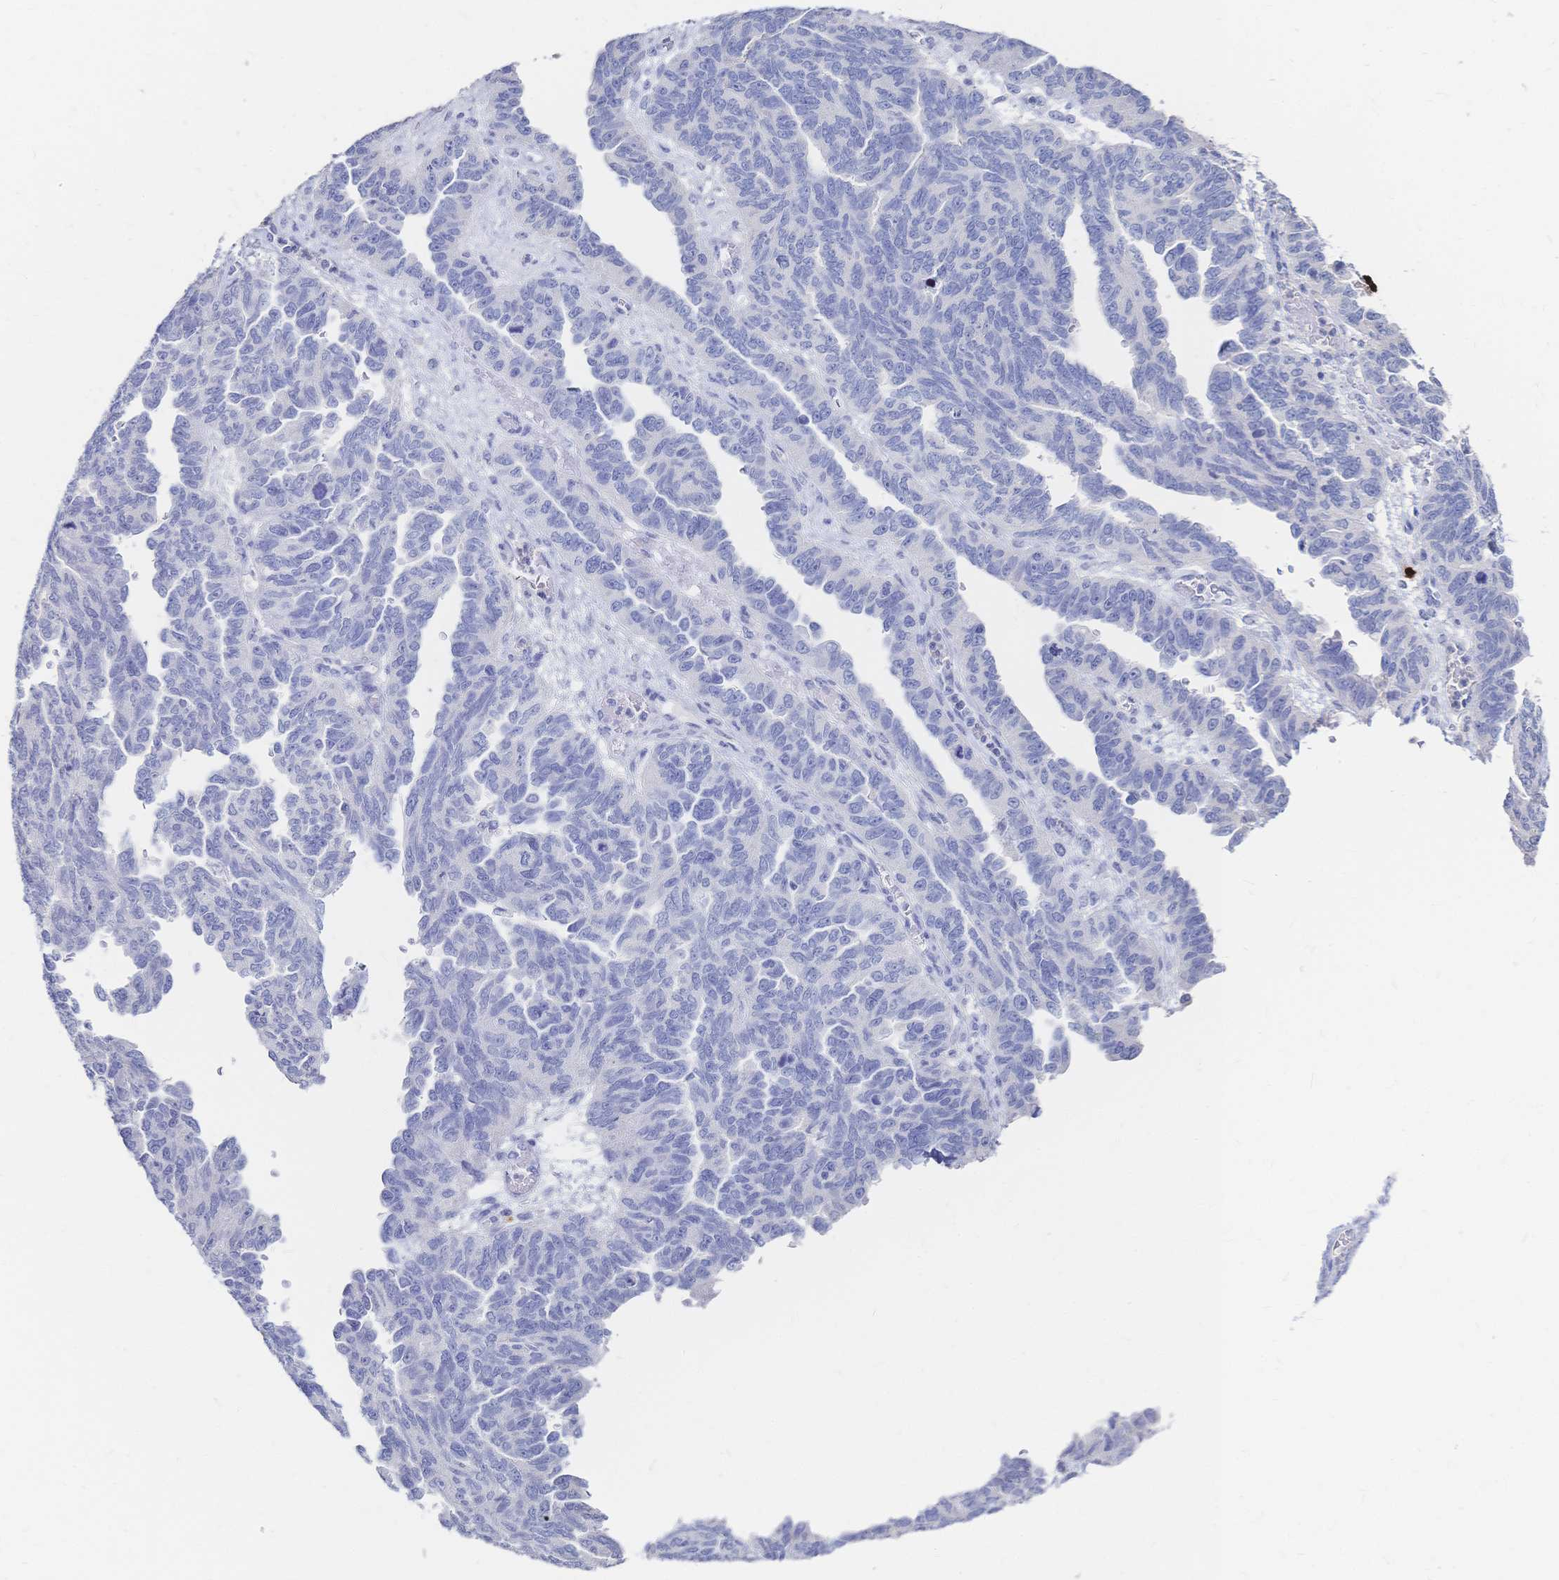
{"staining": {"intensity": "negative", "quantity": "none", "location": "none"}, "tissue": "ovarian cancer", "cell_type": "Tumor cells", "image_type": "cancer", "snomed": [{"axis": "morphology", "description": "Cystadenocarcinoma, serous, NOS"}, {"axis": "topography", "description": "Ovary"}], "caption": "Tumor cells show no significant positivity in ovarian serous cystadenocarcinoma. (DAB IHC with hematoxylin counter stain).", "gene": "IL2RB", "patient": {"sex": "female", "age": 64}}